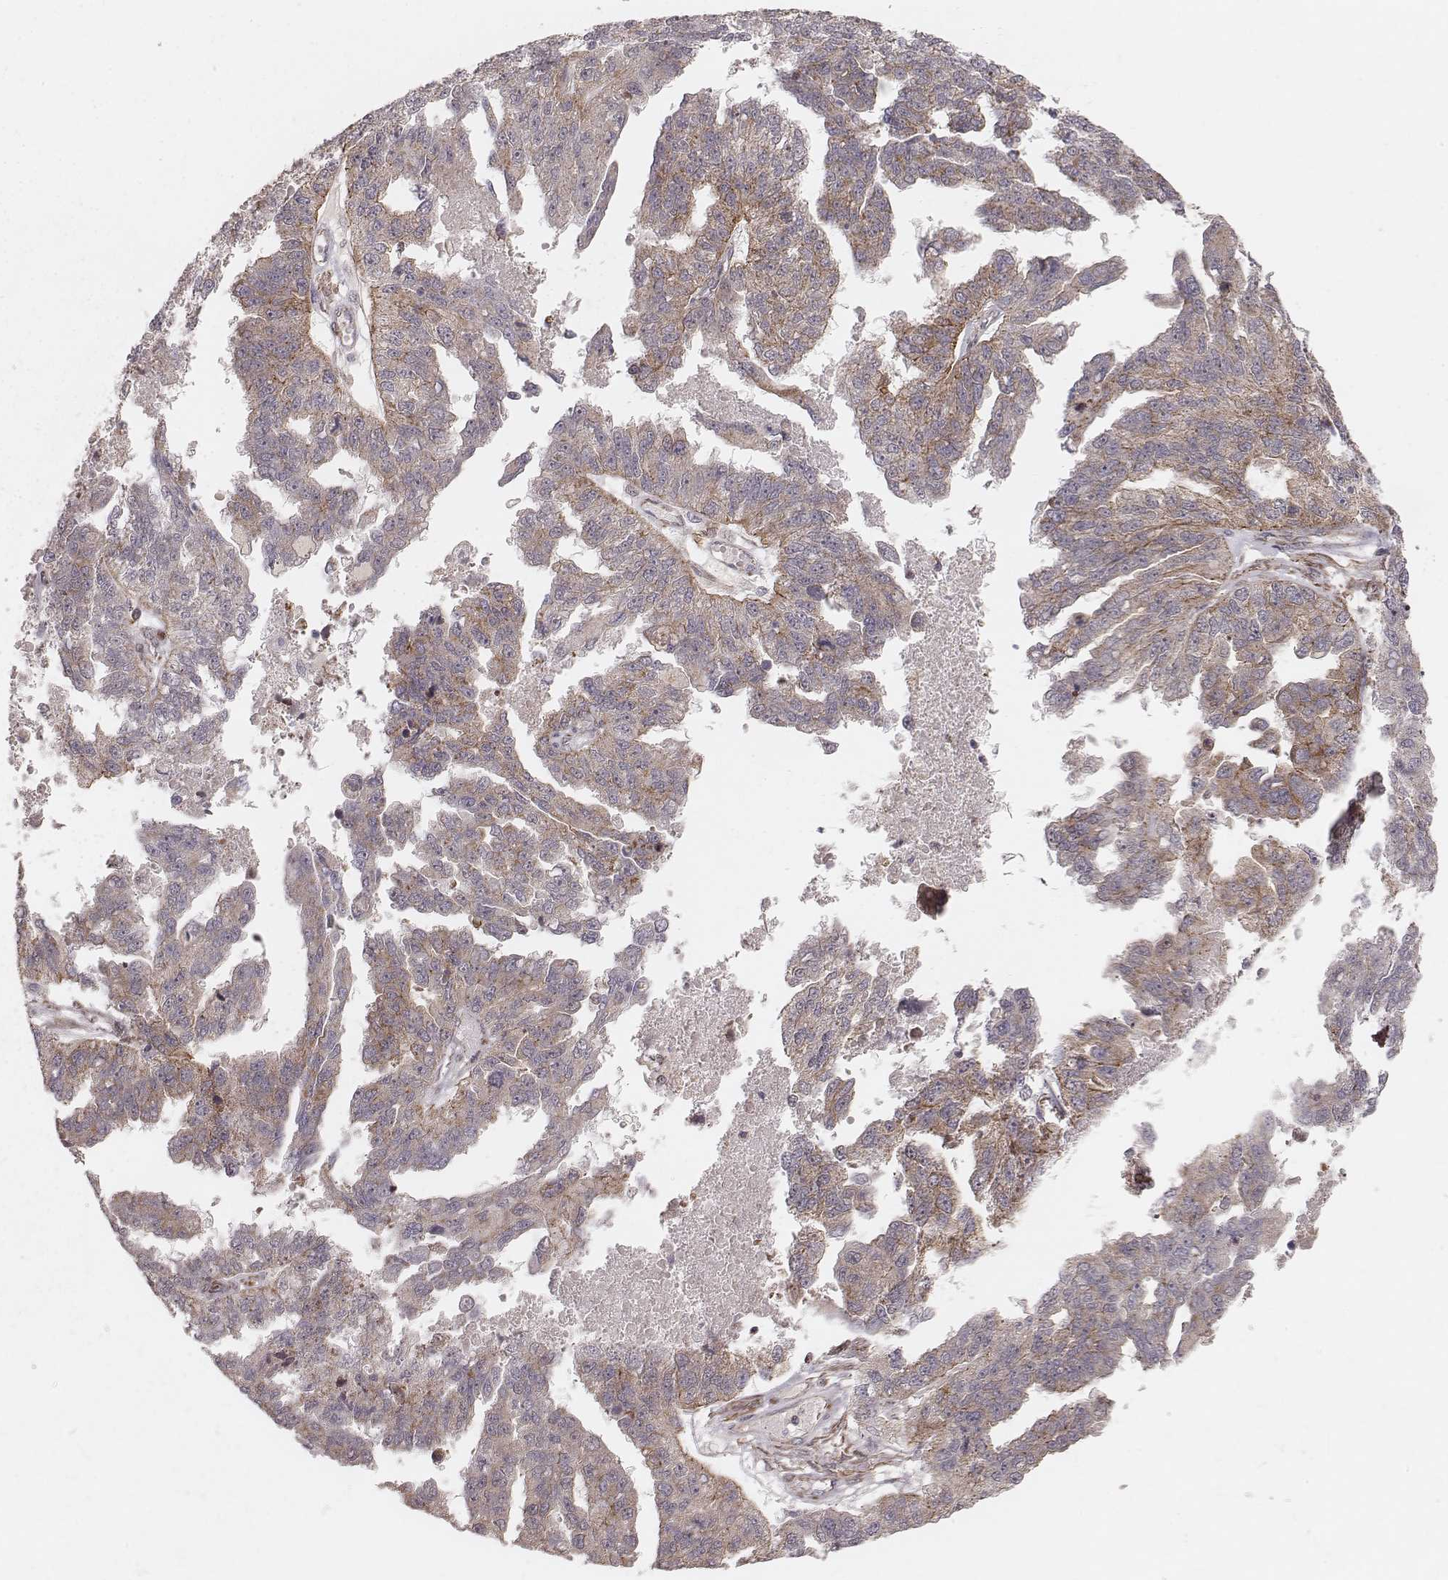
{"staining": {"intensity": "weak", "quantity": "<25%", "location": "cytoplasmic/membranous"}, "tissue": "ovarian cancer", "cell_type": "Tumor cells", "image_type": "cancer", "snomed": [{"axis": "morphology", "description": "Cystadenocarcinoma, serous, NOS"}, {"axis": "topography", "description": "Ovary"}], "caption": "IHC photomicrograph of ovarian cancer stained for a protein (brown), which displays no staining in tumor cells.", "gene": "NDUFA7", "patient": {"sex": "female", "age": 58}}